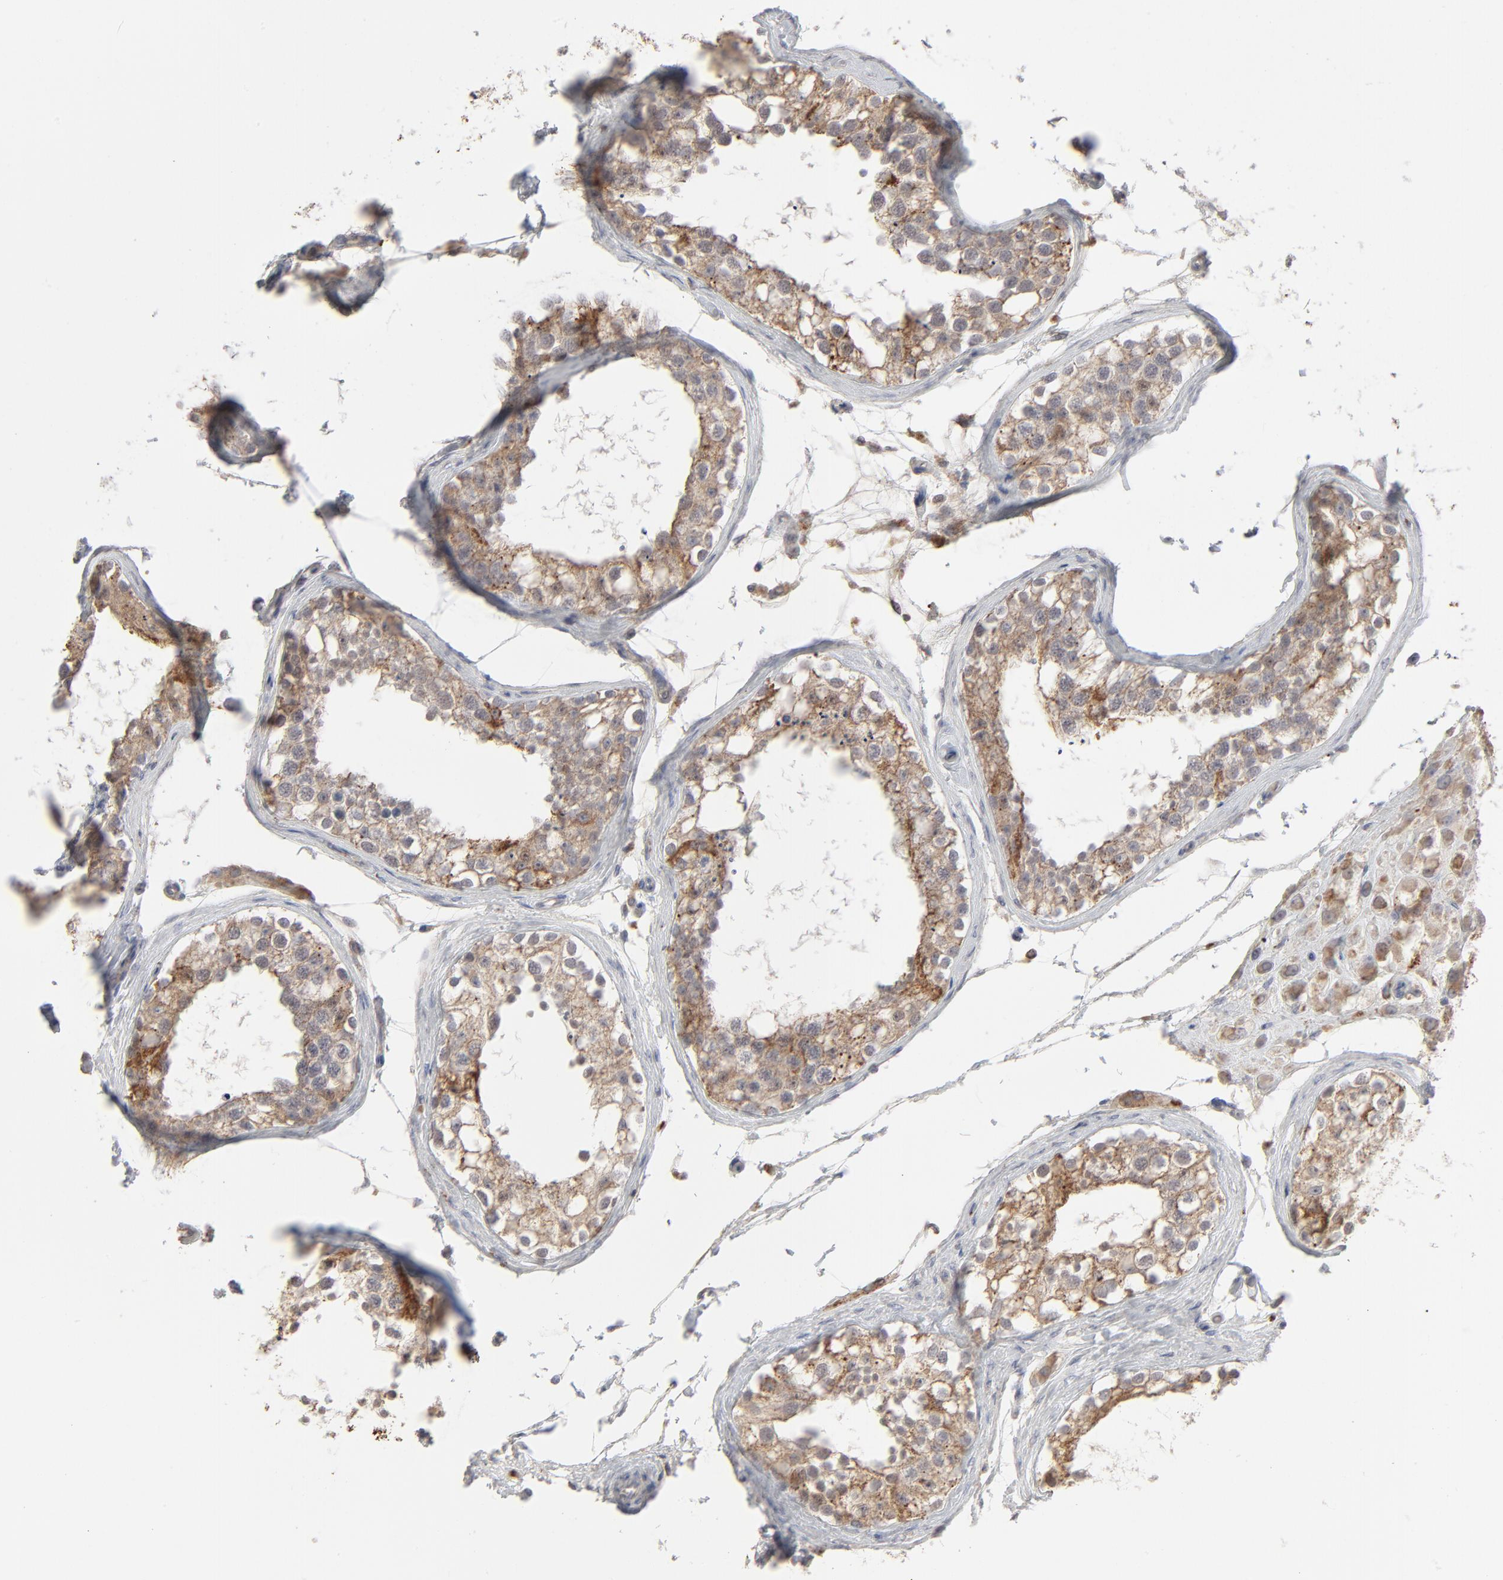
{"staining": {"intensity": "moderate", "quantity": ">75%", "location": "cytoplasmic/membranous"}, "tissue": "testis", "cell_type": "Cells in seminiferous ducts", "image_type": "normal", "snomed": [{"axis": "morphology", "description": "Normal tissue, NOS"}, {"axis": "topography", "description": "Testis"}], "caption": "A high-resolution micrograph shows IHC staining of unremarkable testis, which demonstrates moderate cytoplasmic/membranous expression in about >75% of cells in seminiferous ducts.", "gene": "POMT2", "patient": {"sex": "male", "age": 68}}